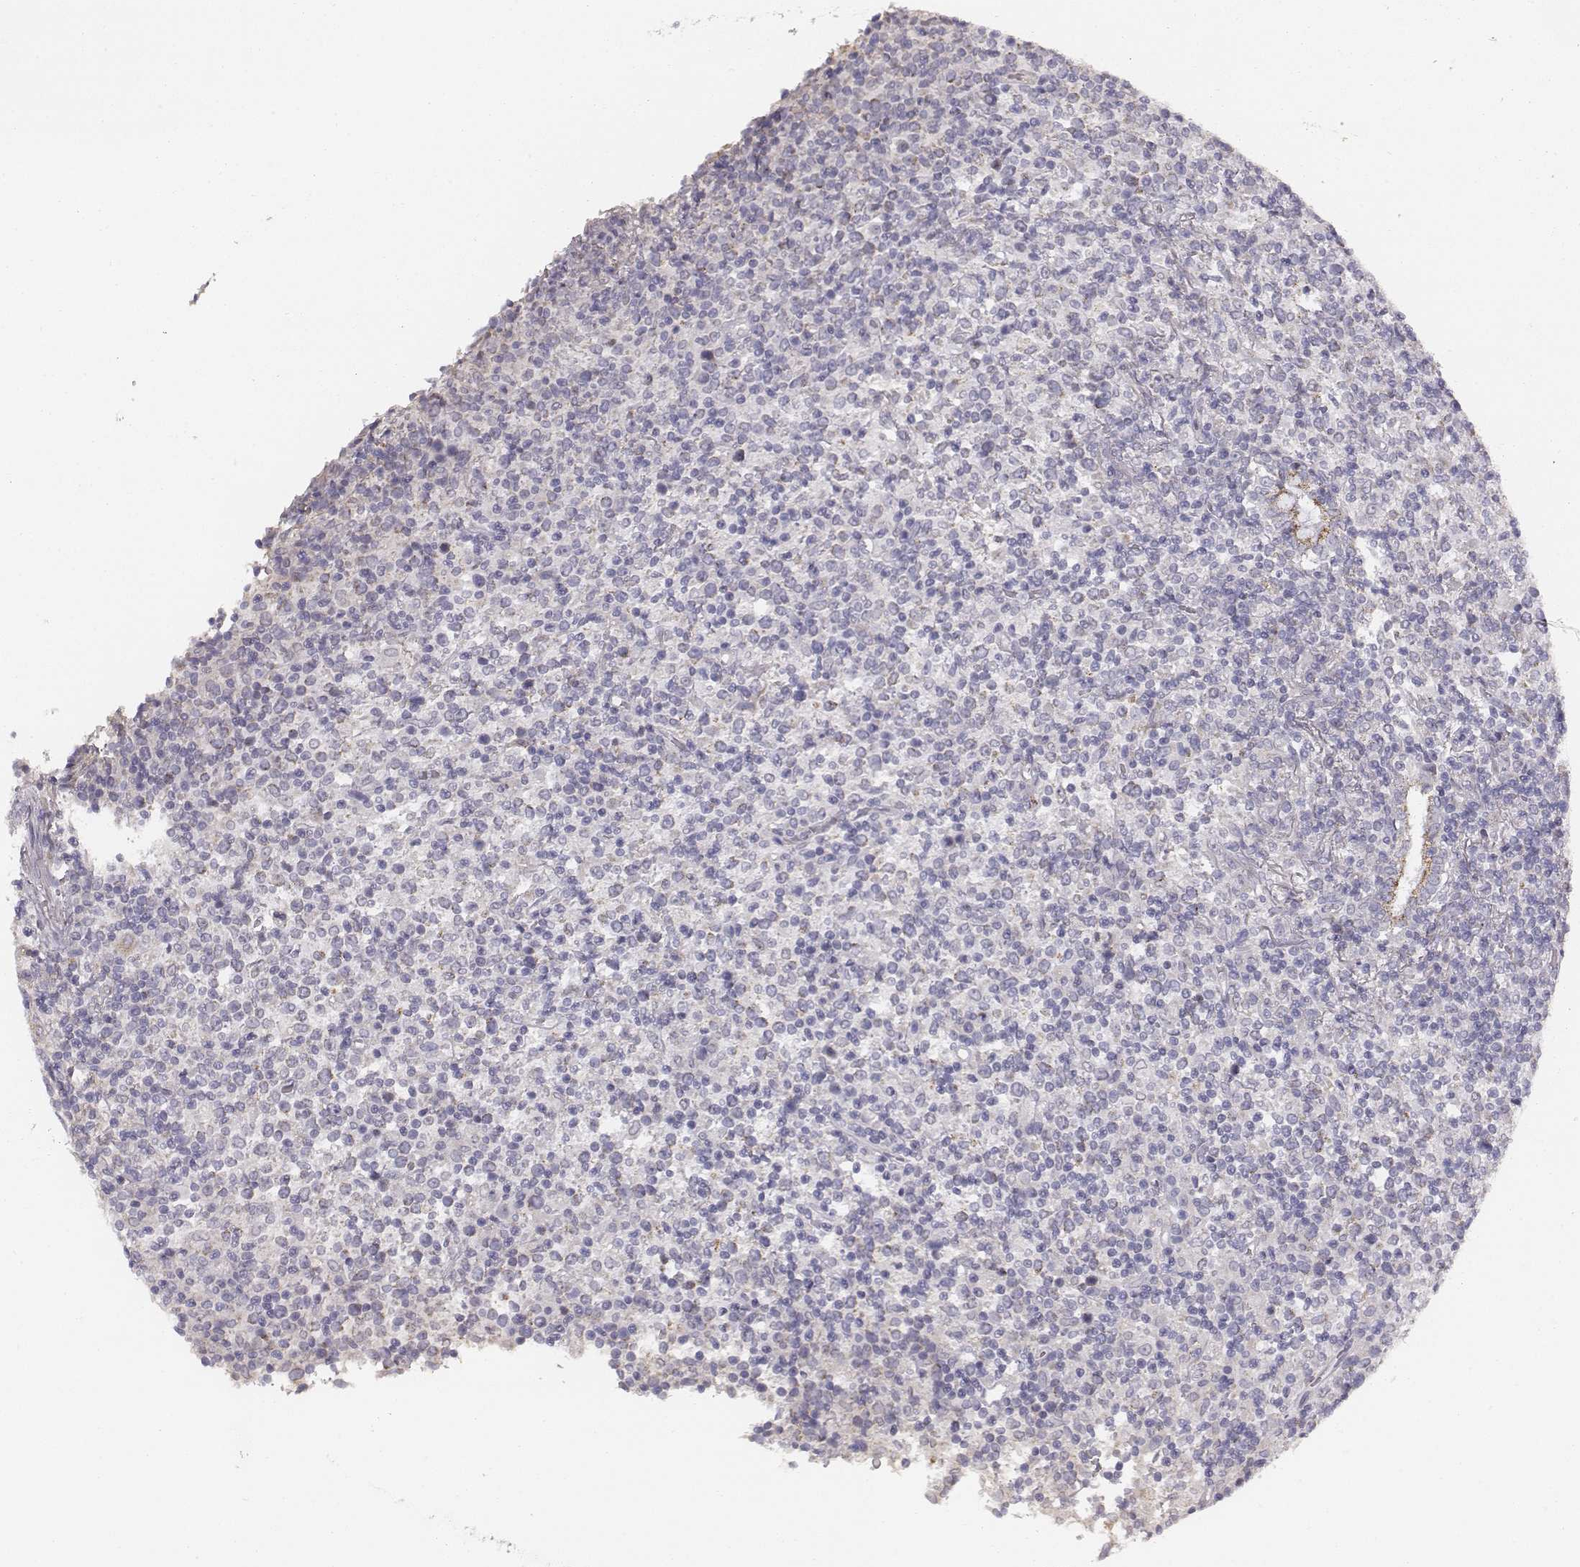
{"staining": {"intensity": "negative", "quantity": "none", "location": "none"}, "tissue": "lymphoma", "cell_type": "Tumor cells", "image_type": "cancer", "snomed": [{"axis": "morphology", "description": "Malignant lymphoma, non-Hodgkin's type, High grade"}, {"axis": "topography", "description": "Lung"}], "caption": "Tumor cells are negative for protein expression in human lymphoma. Nuclei are stained in blue.", "gene": "ABCD3", "patient": {"sex": "male", "age": 79}}